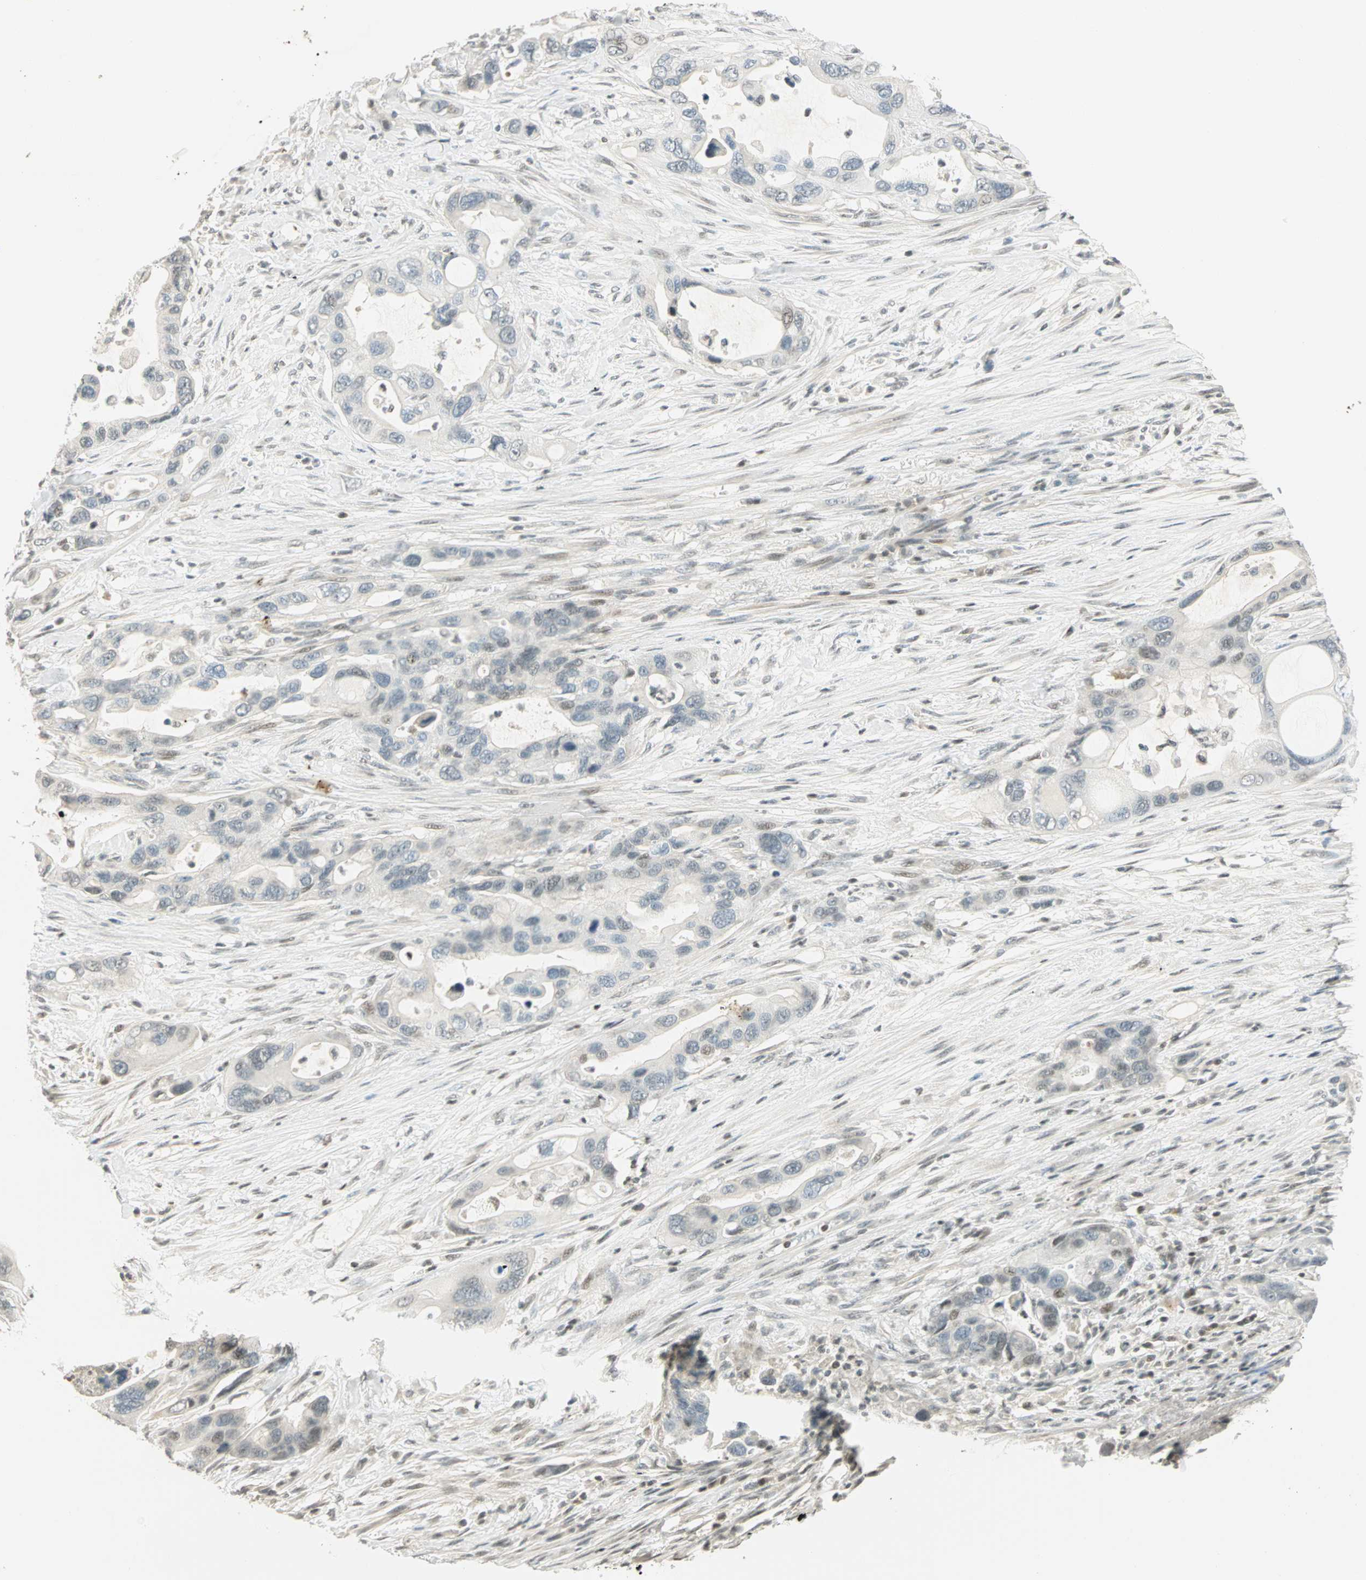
{"staining": {"intensity": "weak", "quantity": "<25%", "location": "nuclear"}, "tissue": "pancreatic cancer", "cell_type": "Tumor cells", "image_type": "cancer", "snomed": [{"axis": "morphology", "description": "Adenocarcinoma, NOS"}, {"axis": "topography", "description": "Pancreas"}], "caption": "Micrograph shows no significant protein positivity in tumor cells of adenocarcinoma (pancreatic).", "gene": "SMAD3", "patient": {"sex": "female", "age": 71}}